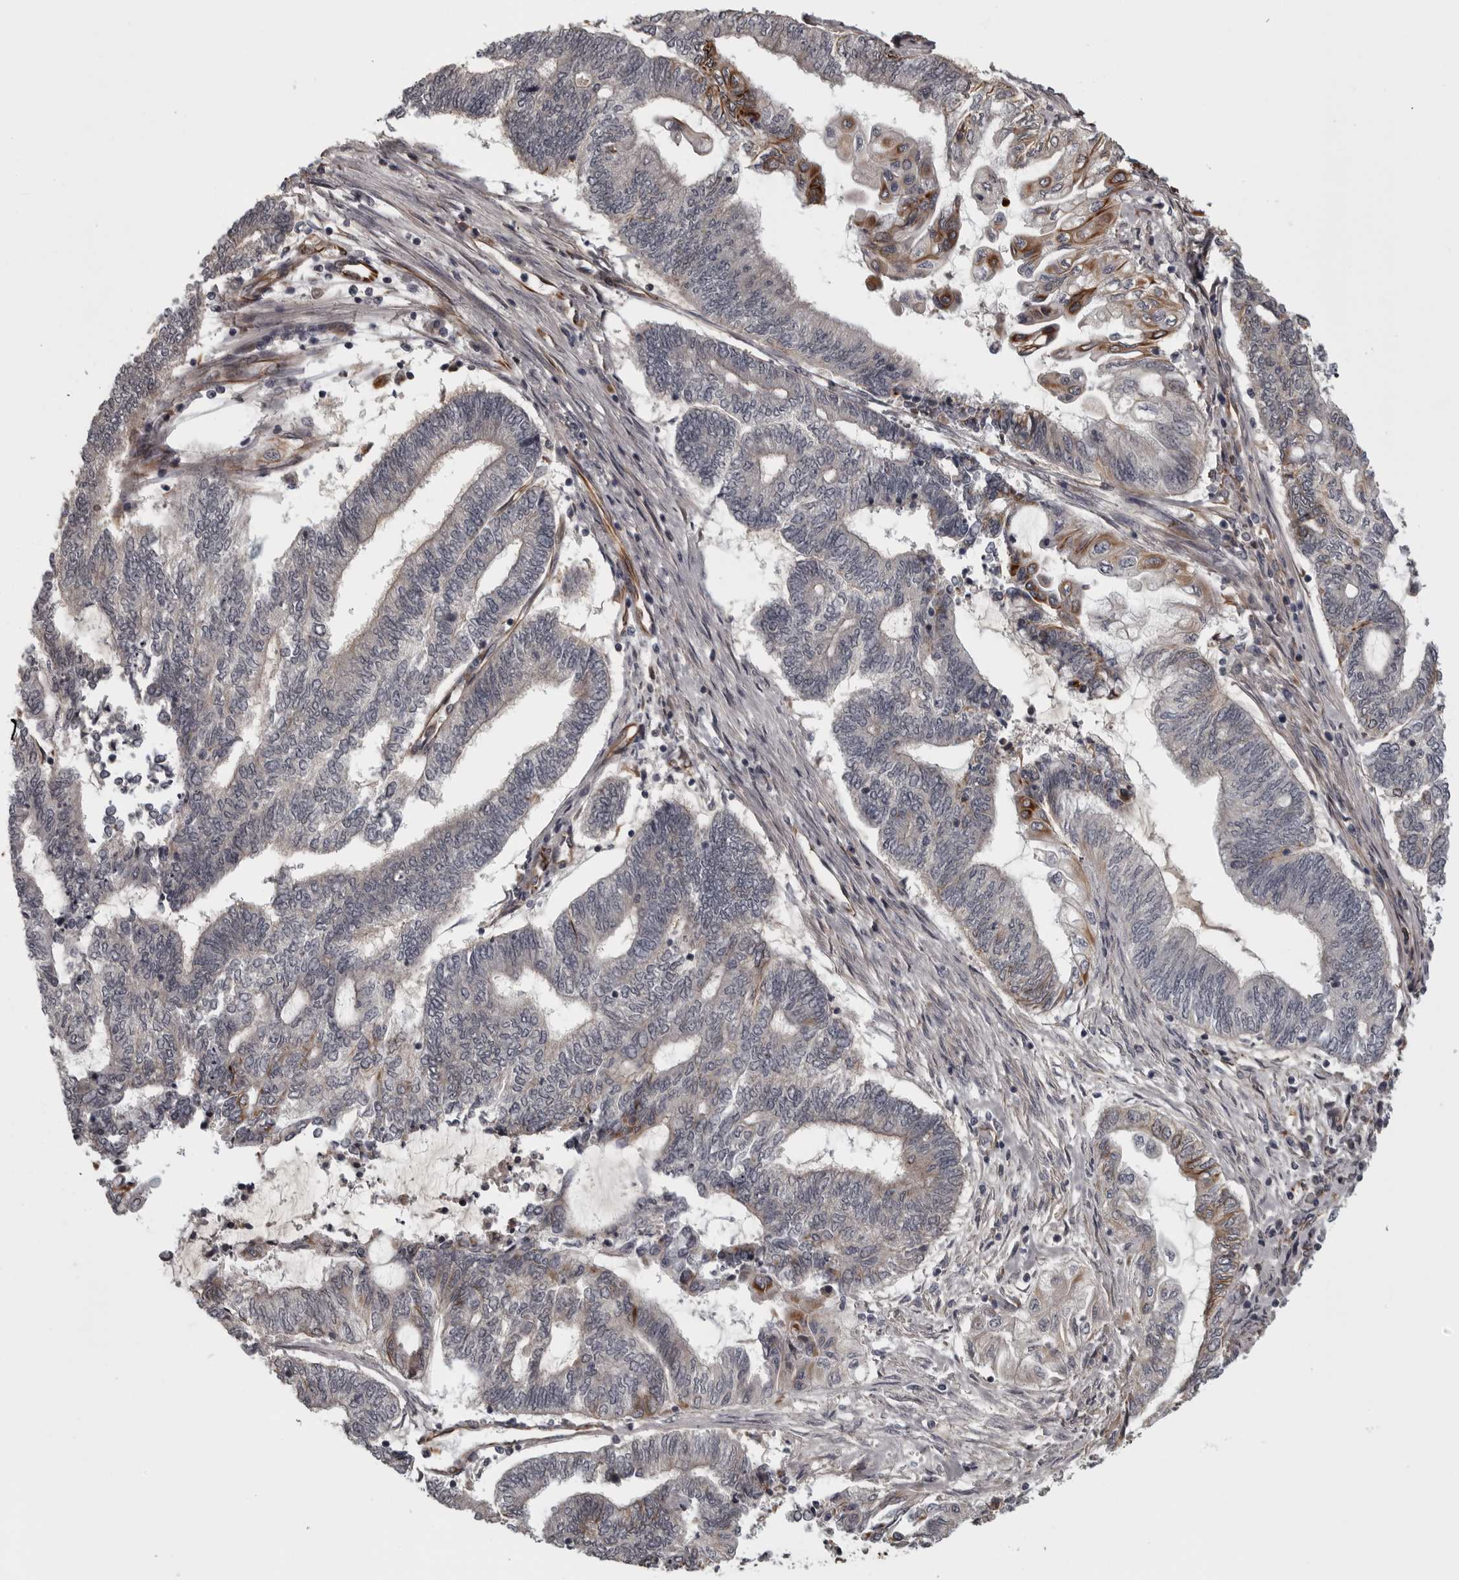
{"staining": {"intensity": "moderate", "quantity": "<25%", "location": "cytoplasmic/membranous"}, "tissue": "endometrial cancer", "cell_type": "Tumor cells", "image_type": "cancer", "snomed": [{"axis": "morphology", "description": "Adenocarcinoma, NOS"}, {"axis": "topography", "description": "Uterus"}, {"axis": "topography", "description": "Endometrium"}], "caption": "Immunohistochemistry staining of endometrial adenocarcinoma, which demonstrates low levels of moderate cytoplasmic/membranous staining in approximately <25% of tumor cells indicating moderate cytoplasmic/membranous protein staining. The staining was performed using DAB (brown) for protein detection and nuclei were counterstained in hematoxylin (blue).", "gene": "FAAP100", "patient": {"sex": "female", "age": 70}}